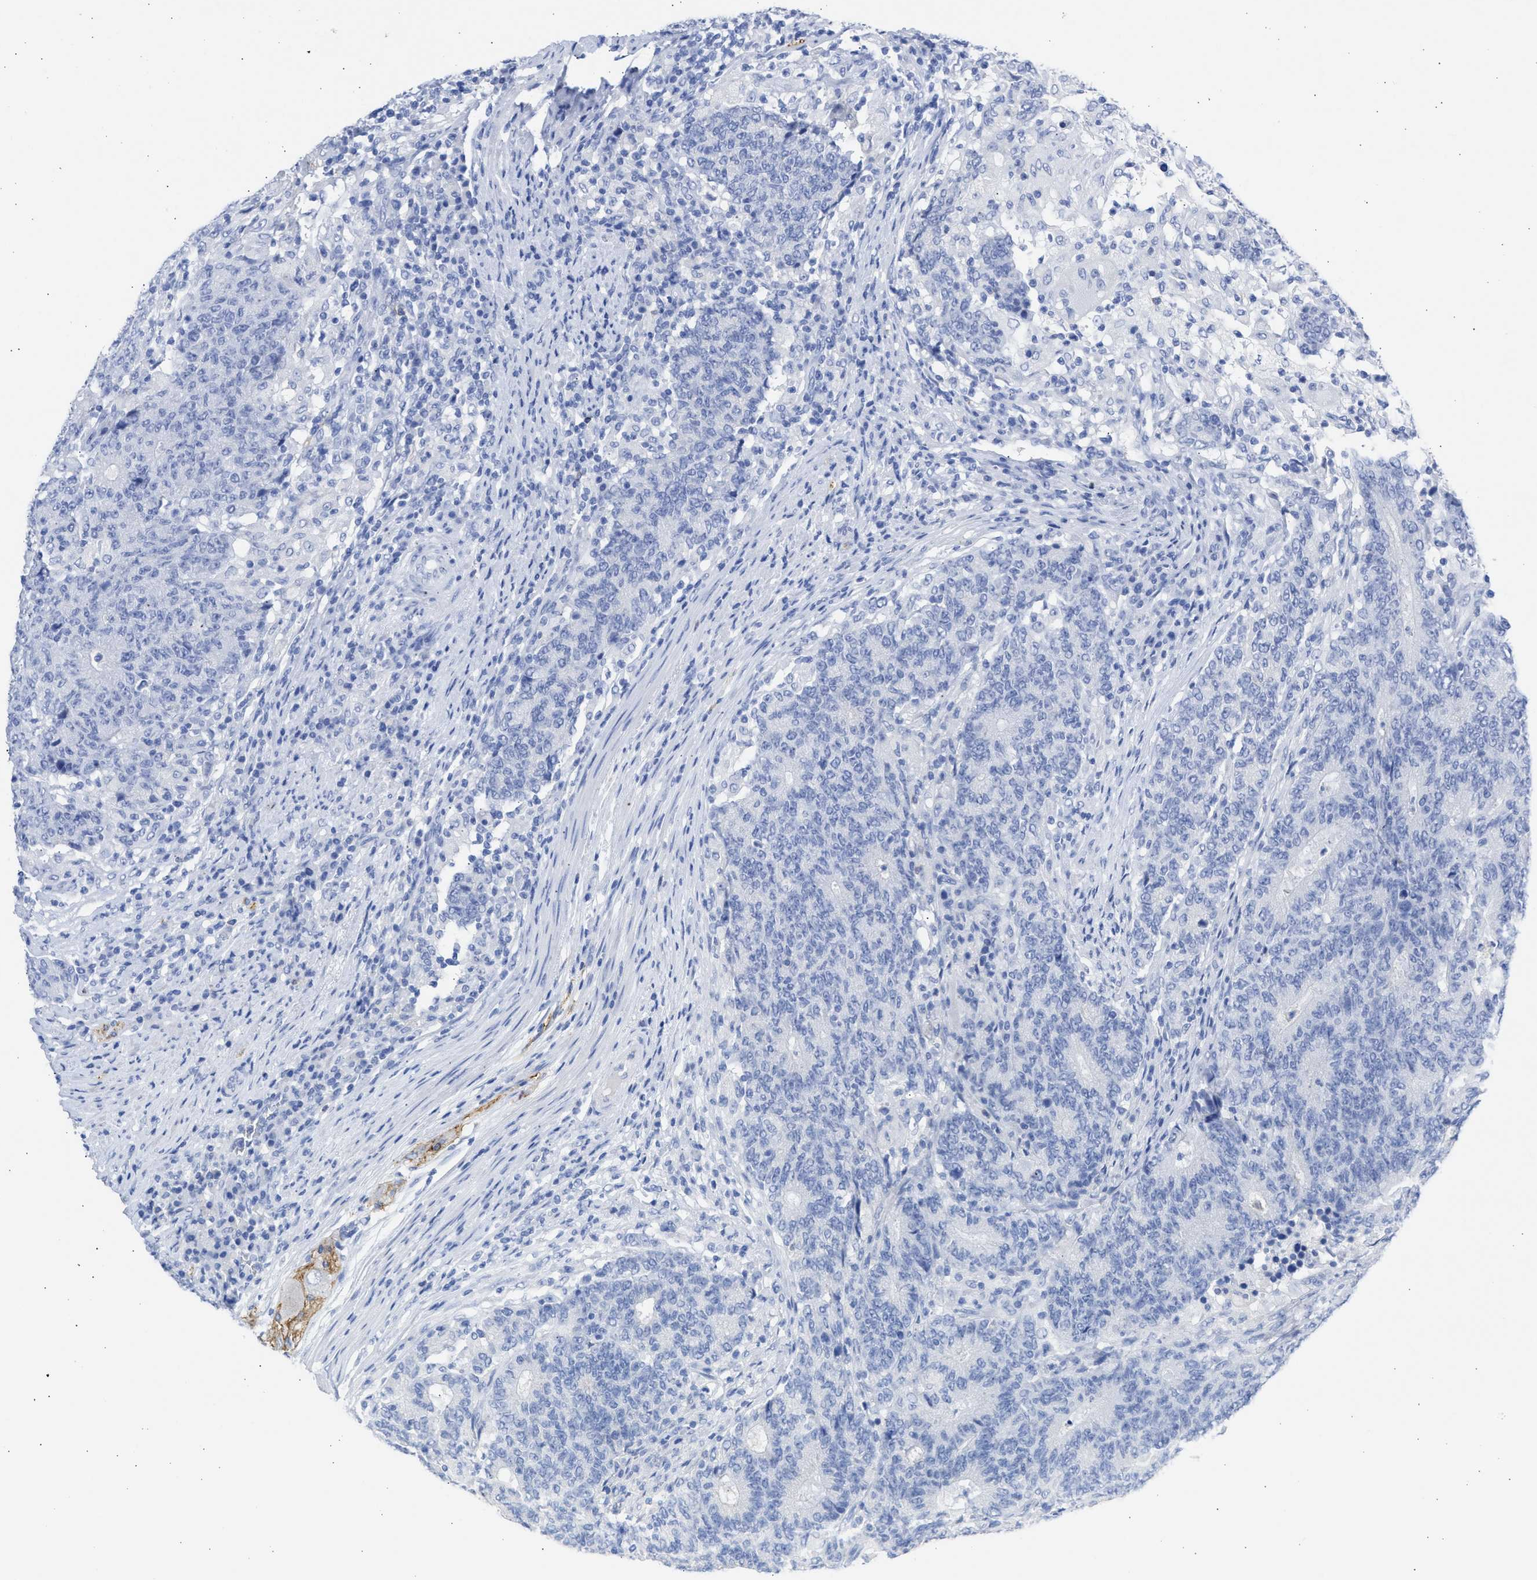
{"staining": {"intensity": "negative", "quantity": "none", "location": "none"}, "tissue": "colorectal cancer", "cell_type": "Tumor cells", "image_type": "cancer", "snomed": [{"axis": "morphology", "description": "Normal tissue, NOS"}, {"axis": "morphology", "description": "Adenocarcinoma, NOS"}, {"axis": "topography", "description": "Colon"}], "caption": "An immunohistochemistry (IHC) image of colorectal adenocarcinoma is shown. There is no staining in tumor cells of colorectal adenocarcinoma.", "gene": "NCAM1", "patient": {"sex": "female", "age": 75}}